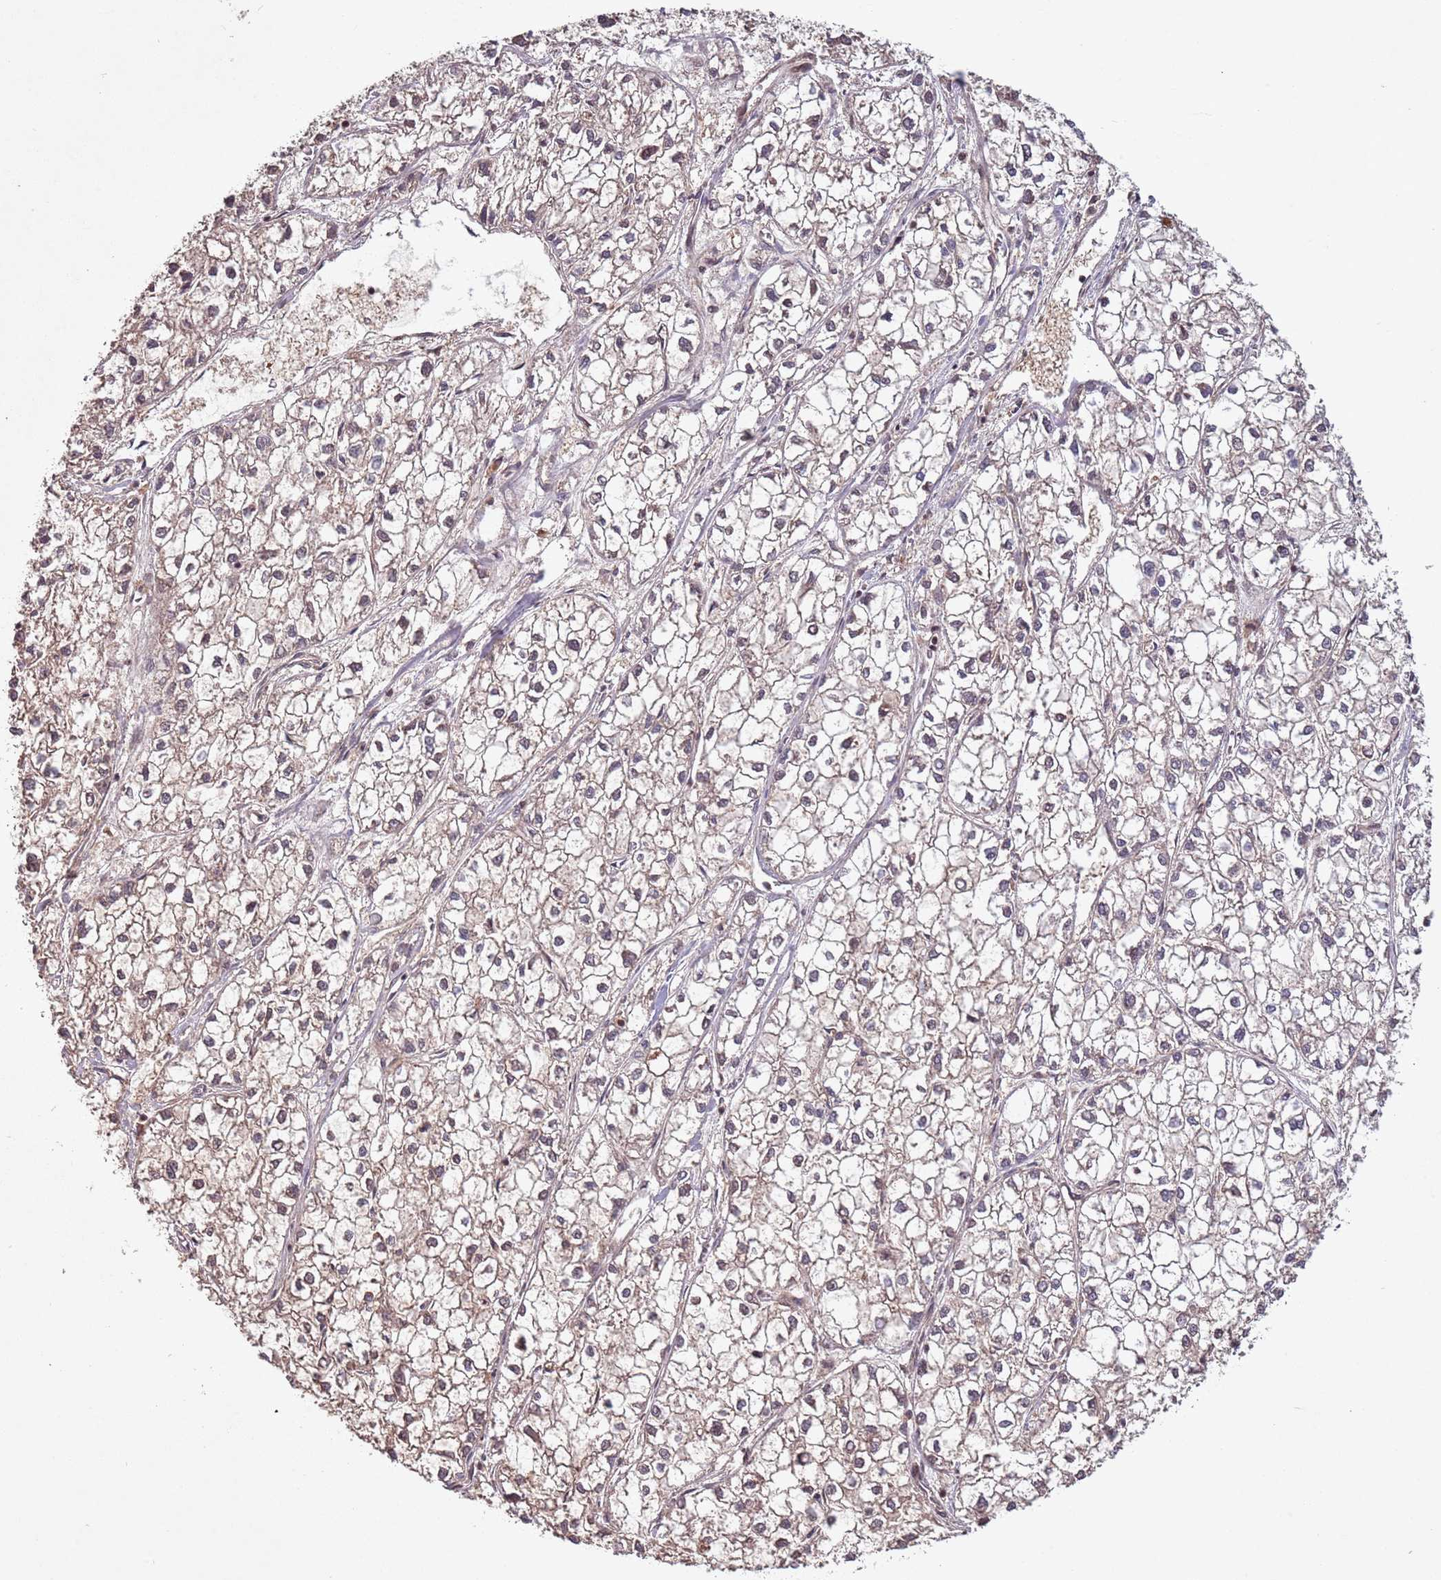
{"staining": {"intensity": "weak", "quantity": ">75%", "location": "cytoplasmic/membranous"}, "tissue": "liver cancer", "cell_type": "Tumor cells", "image_type": "cancer", "snomed": [{"axis": "morphology", "description": "Carcinoma, Hepatocellular, NOS"}, {"axis": "topography", "description": "Liver"}], "caption": "Tumor cells exhibit low levels of weak cytoplasmic/membranous expression in about >75% of cells in liver cancer.", "gene": "SUDS3", "patient": {"sex": "female", "age": 43}}